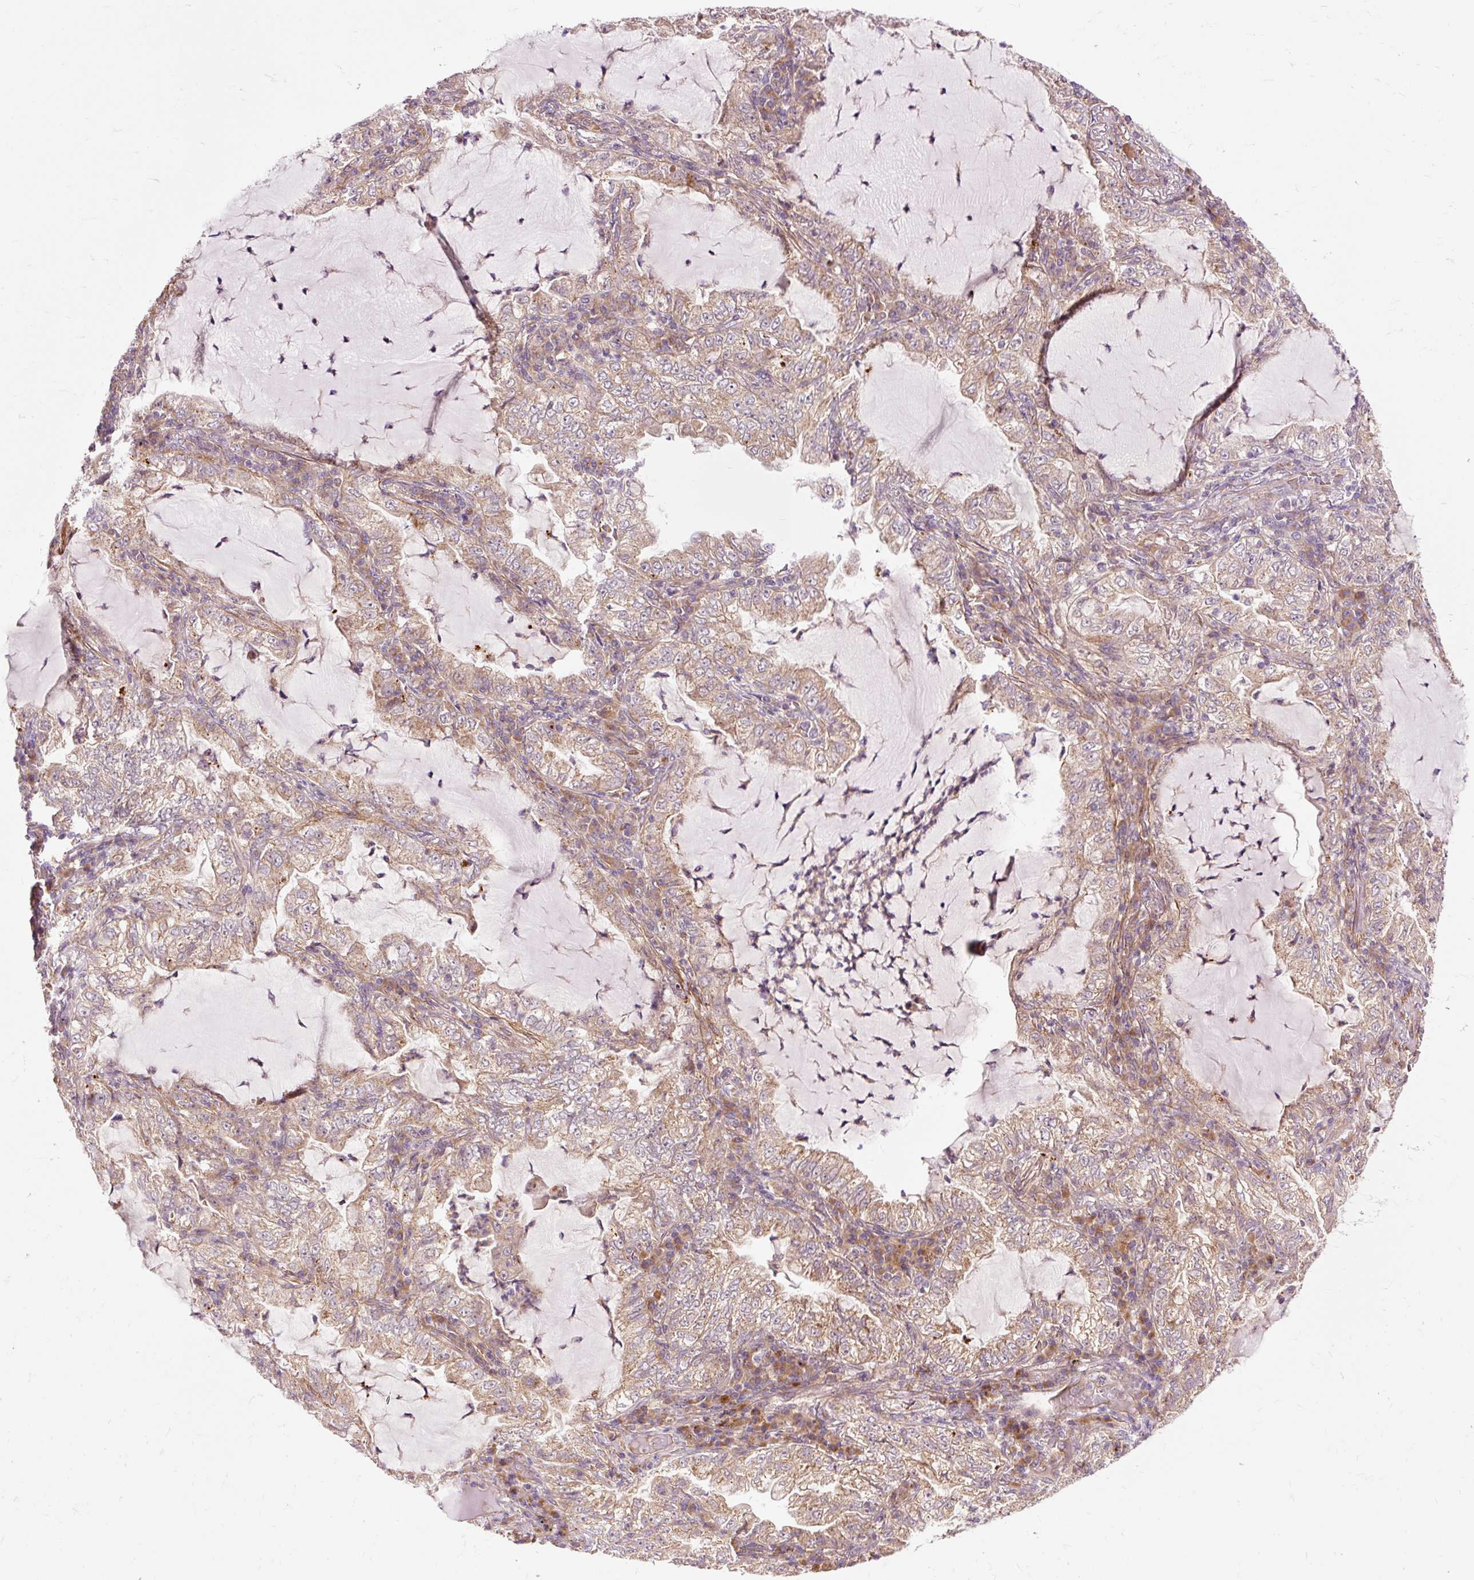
{"staining": {"intensity": "moderate", "quantity": ">75%", "location": "cytoplasmic/membranous"}, "tissue": "lung cancer", "cell_type": "Tumor cells", "image_type": "cancer", "snomed": [{"axis": "morphology", "description": "Adenocarcinoma, NOS"}, {"axis": "topography", "description": "Lung"}], "caption": "Tumor cells demonstrate medium levels of moderate cytoplasmic/membranous expression in about >75% of cells in adenocarcinoma (lung). (brown staining indicates protein expression, while blue staining denotes nuclei).", "gene": "RIPOR3", "patient": {"sex": "female", "age": 73}}